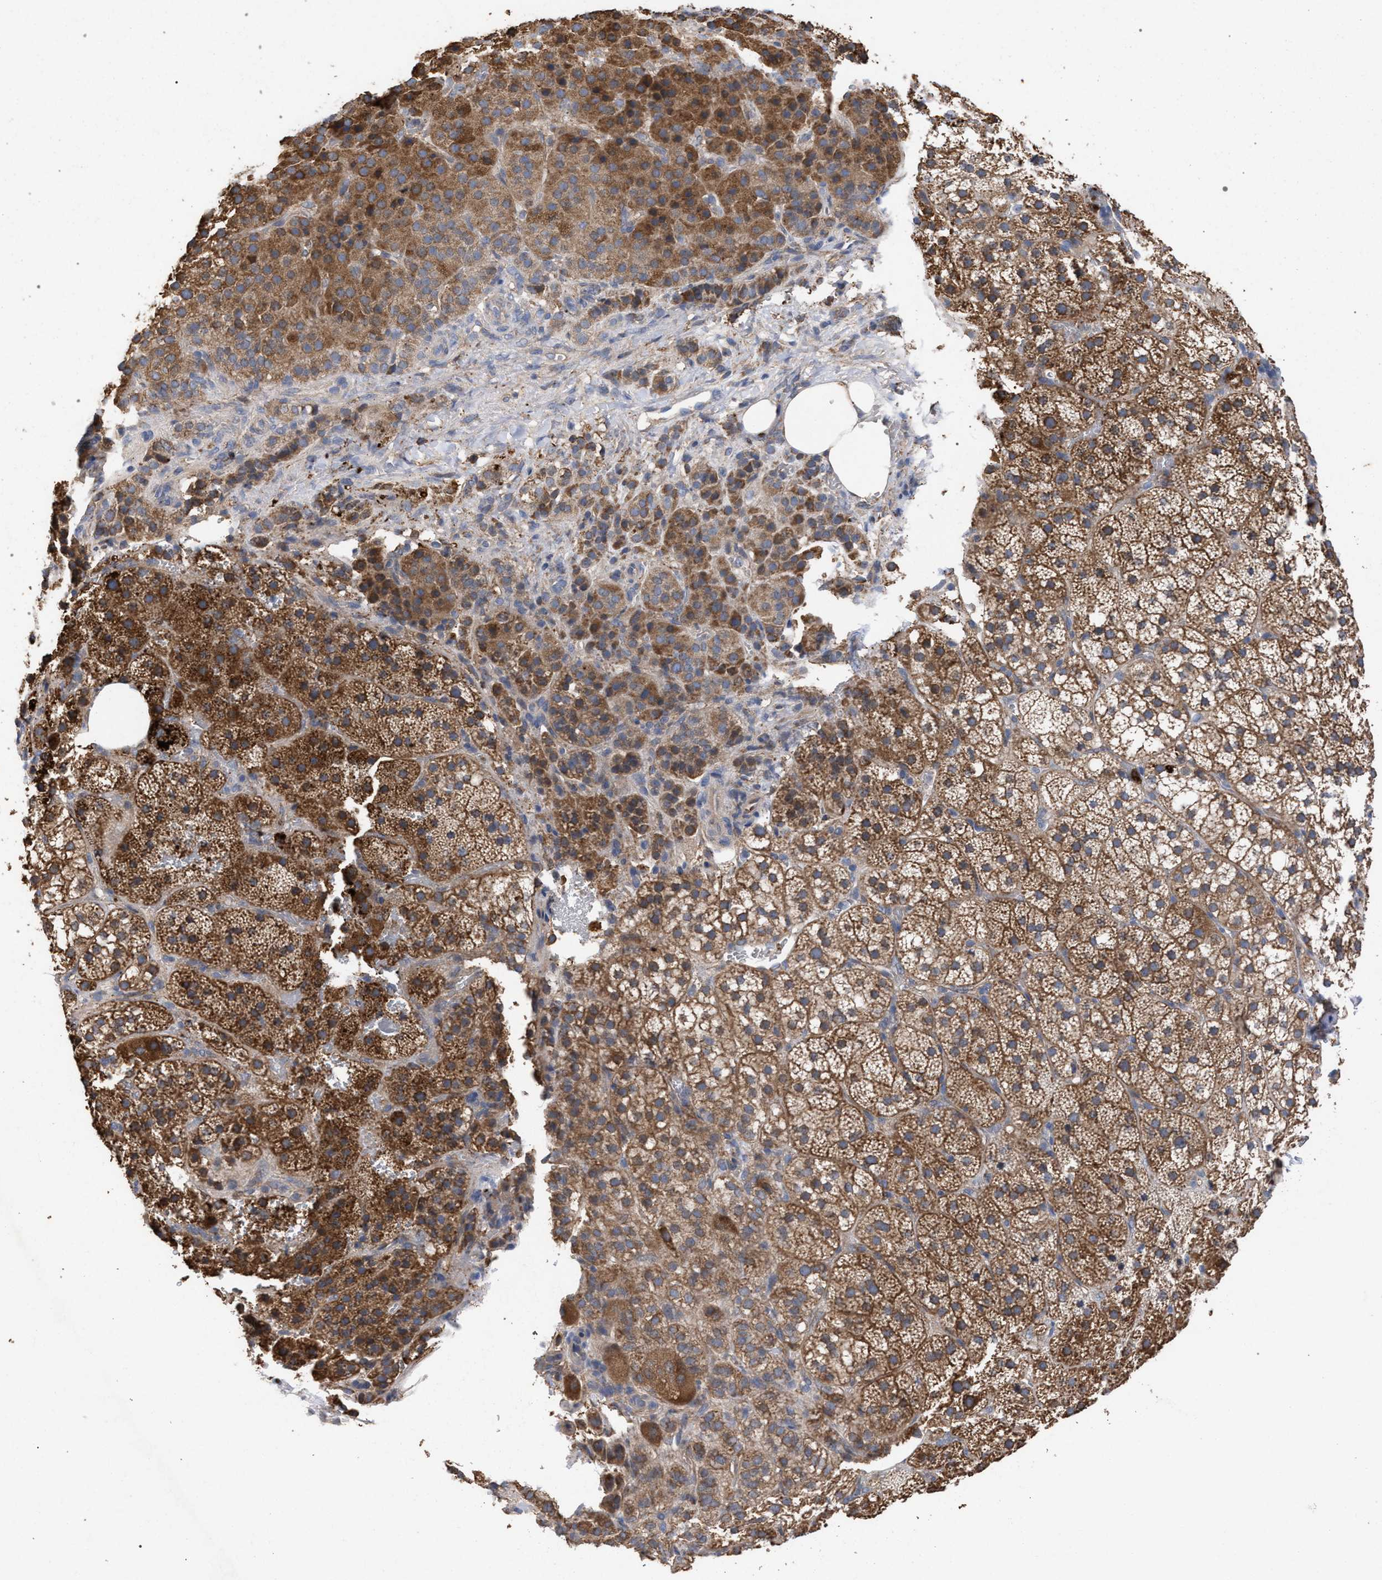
{"staining": {"intensity": "strong", "quantity": ">75%", "location": "cytoplasmic/membranous"}, "tissue": "adrenal gland", "cell_type": "Glandular cells", "image_type": "normal", "snomed": [{"axis": "morphology", "description": "Normal tissue, NOS"}, {"axis": "topography", "description": "Adrenal gland"}], "caption": "This is an image of immunohistochemistry staining of normal adrenal gland, which shows strong expression in the cytoplasmic/membranous of glandular cells.", "gene": "BCL2L12", "patient": {"sex": "female", "age": 59}}